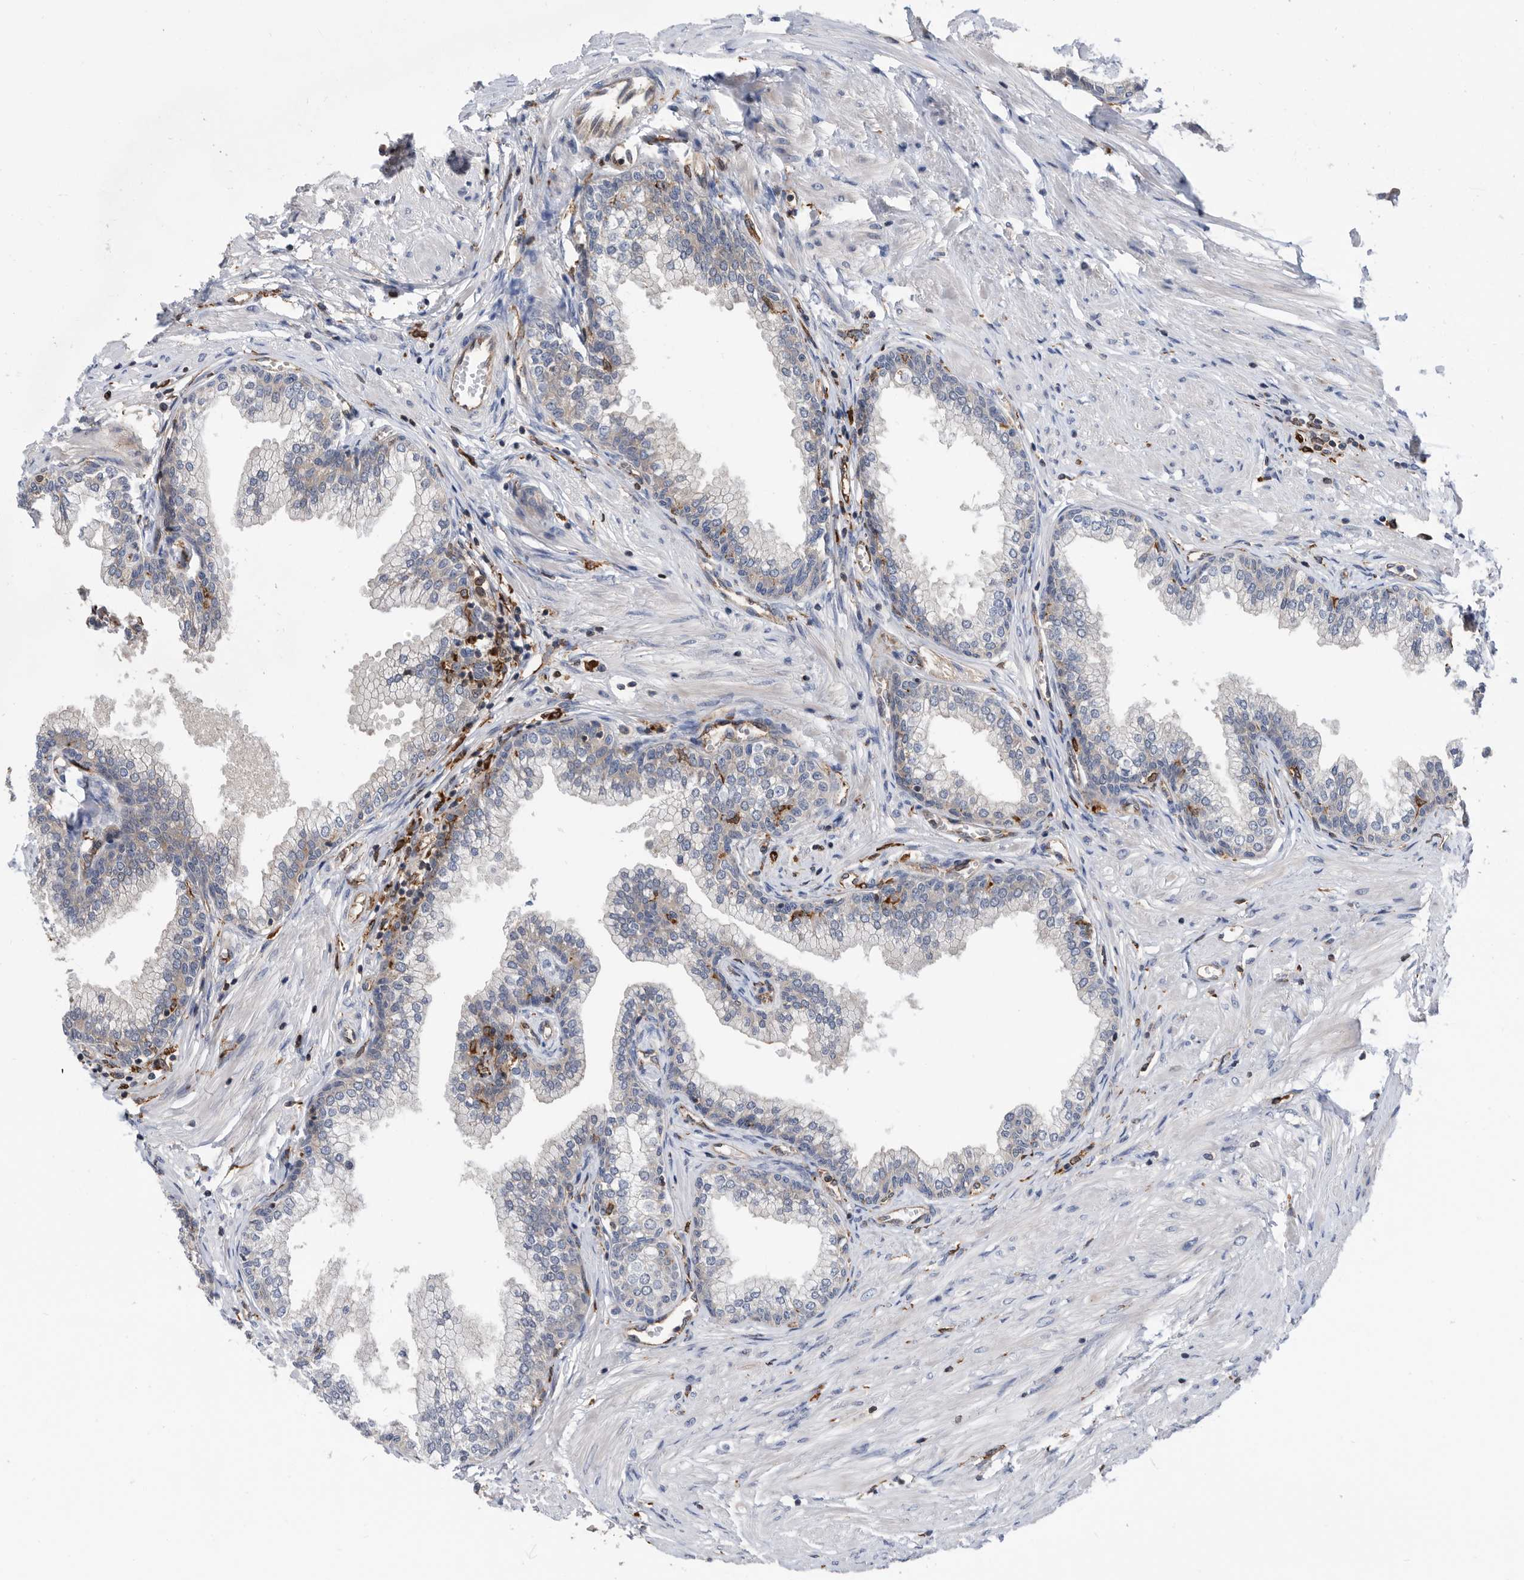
{"staining": {"intensity": "negative", "quantity": "none", "location": "none"}, "tissue": "prostate", "cell_type": "Glandular cells", "image_type": "normal", "snomed": [{"axis": "morphology", "description": "Normal tissue, NOS"}, {"axis": "morphology", "description": "Urothelial carcinoma, Low grade"}, {"axis": "topography", "description": "Urinary bladder"}, {"axis": "topography", "description": "Prostate"}], "caption": "IHC of normal prostate exhibits no staining in glandular cells. (Brightfield microscopy of DAB immunohistochemistry (IHC) at high magnification).", "gene": "ATAD2", "patient": {"sex": "male", "age": 60}}